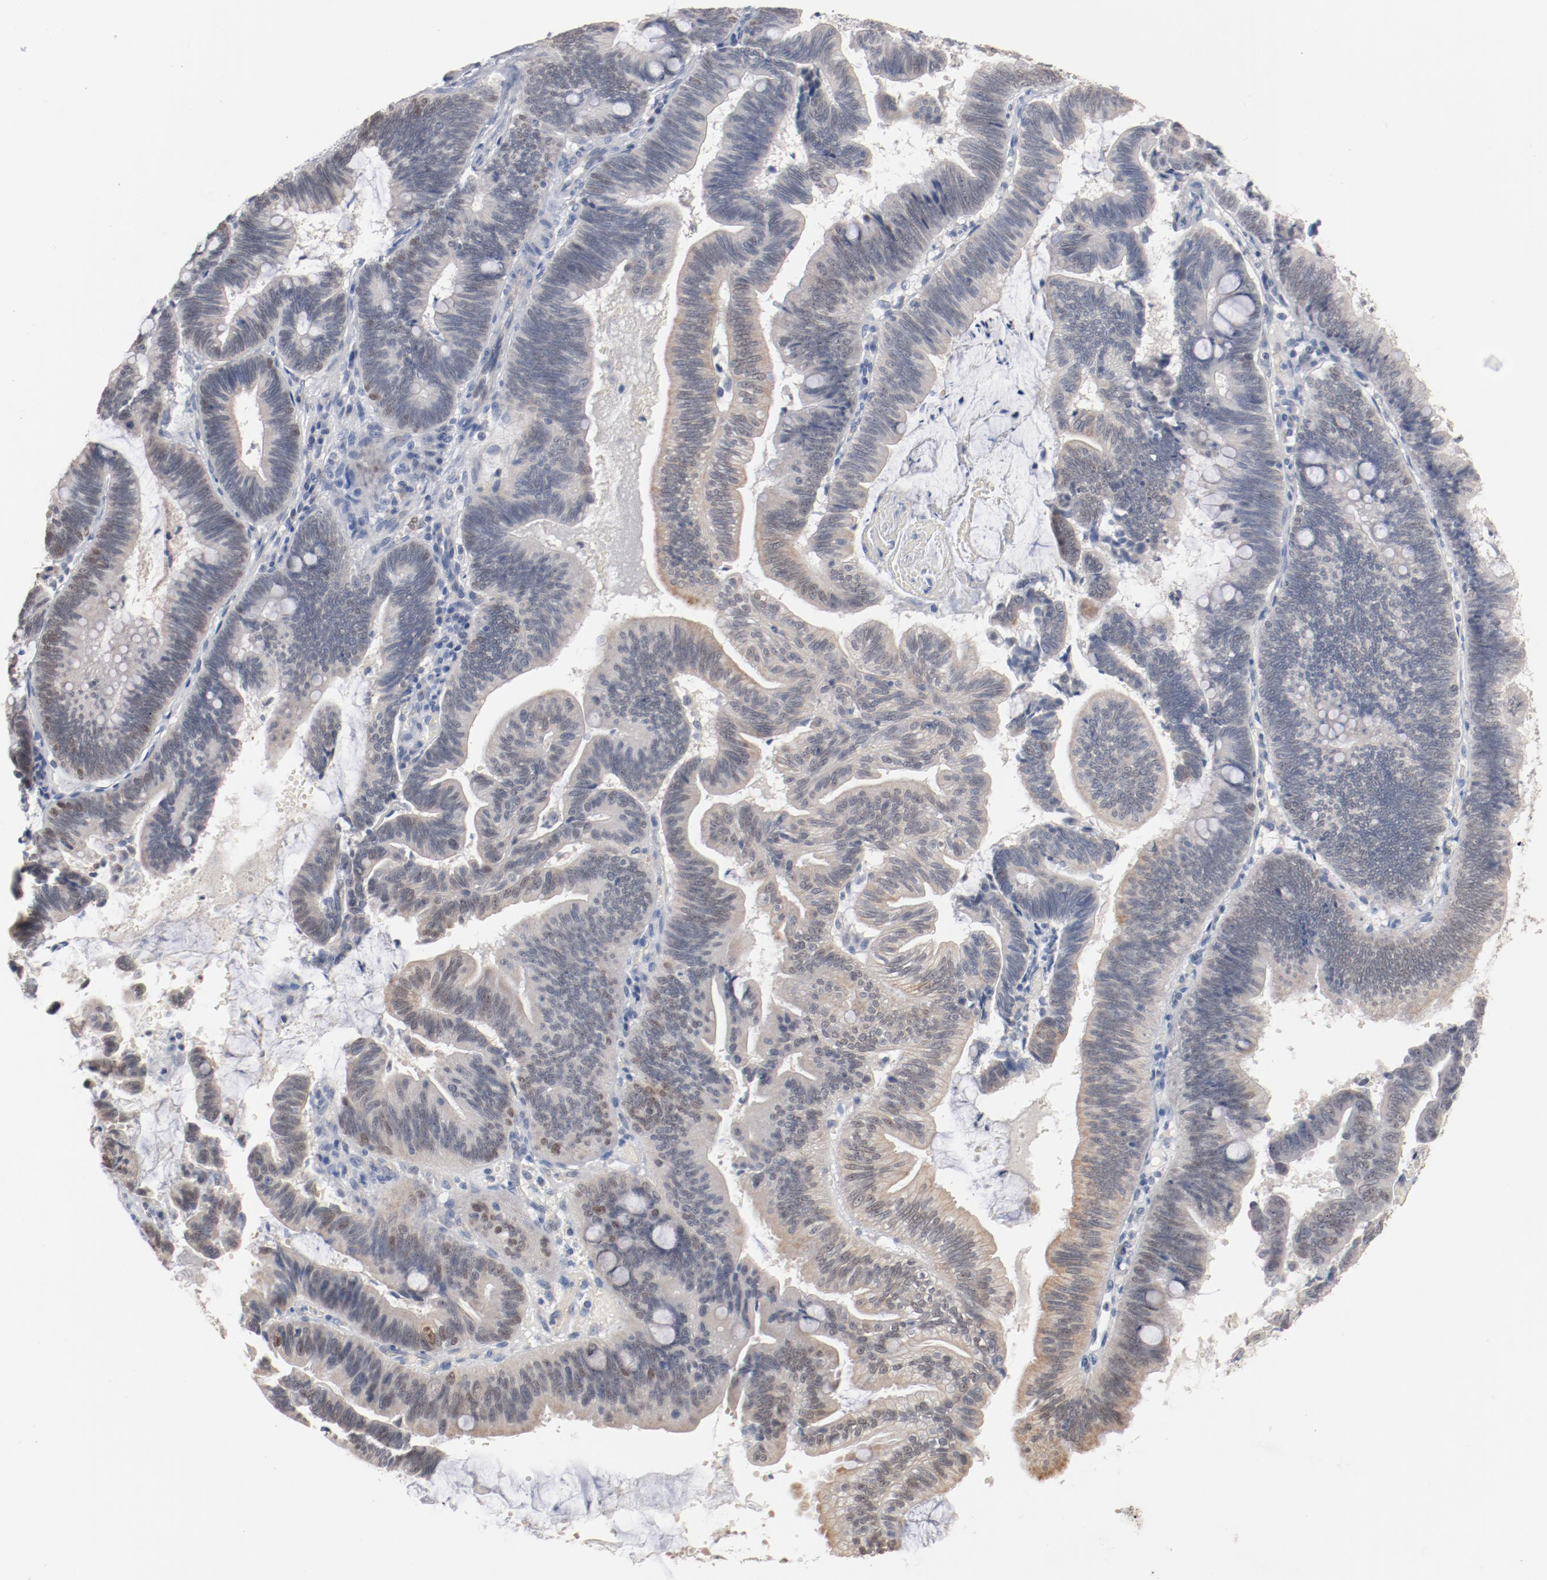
{"staining": {"intensity": "weak", "quantity": "<25%", "location": "nuclear"}, "tissue": "pancreatic cancer", "cell_type": "Tumor cells", "image_type": "cancer", "snomed": [{"axis": "morphology", "description": "Adenocarcinoma, NOS"}, {"axis": "topography", "description": "Pancreas"}], "caption": "The immunohistochemistry image has no significant staining in tumor cells of pancreatic cancer tissue. (Stains: DAB (3,3'-diaminobenzidine) IHC with hematoxylin counter stain, Microscopy: brightfield microscopy at high magnification).", "gene": "ERICH1", "patient": {"sex": "male", "age": 82}}